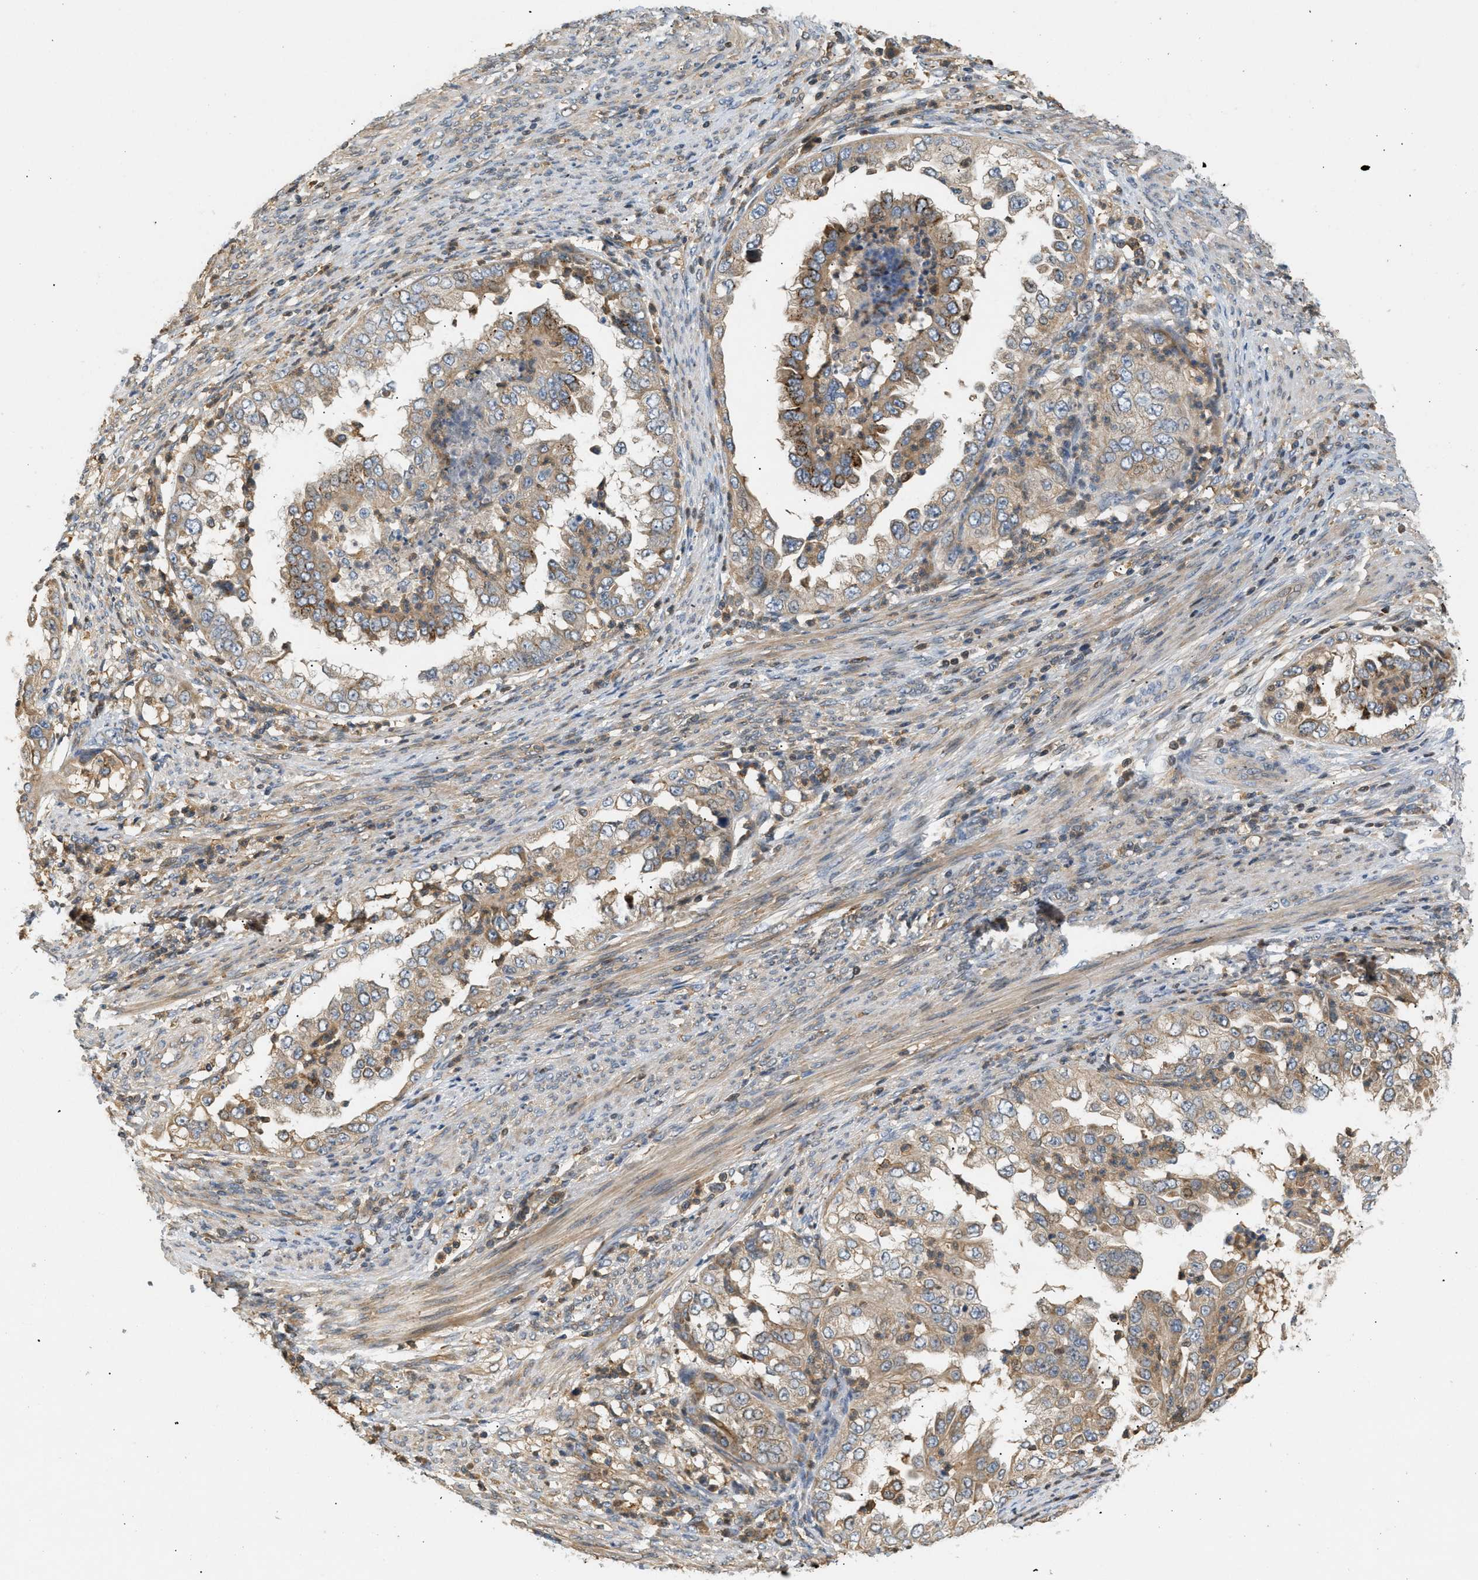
{"staining": {"intensity": "weak", "quantity": ">75%", "location": "cytoplasmic/membranous"}, "tissue": "endometrial cancer", "cell_type": "Tumor cells", "image_type": "cancer", "snomed": [{"axis": "morphology", "description": "Adenocarcinoma, NOS"}, {"axis": "topography", "description": "Endometrium"}], "caption": "Brown immunohistochemical staining in human adenocarcinoma (endometrial) displays weak cytoplasmic/membranous expression in about >75% of tumor cells. Ihc stains the protein of interest in brown and the nuclei are stained blue.", "gene": "FARS2", "patient": {"sex": "female", "age": 85}}